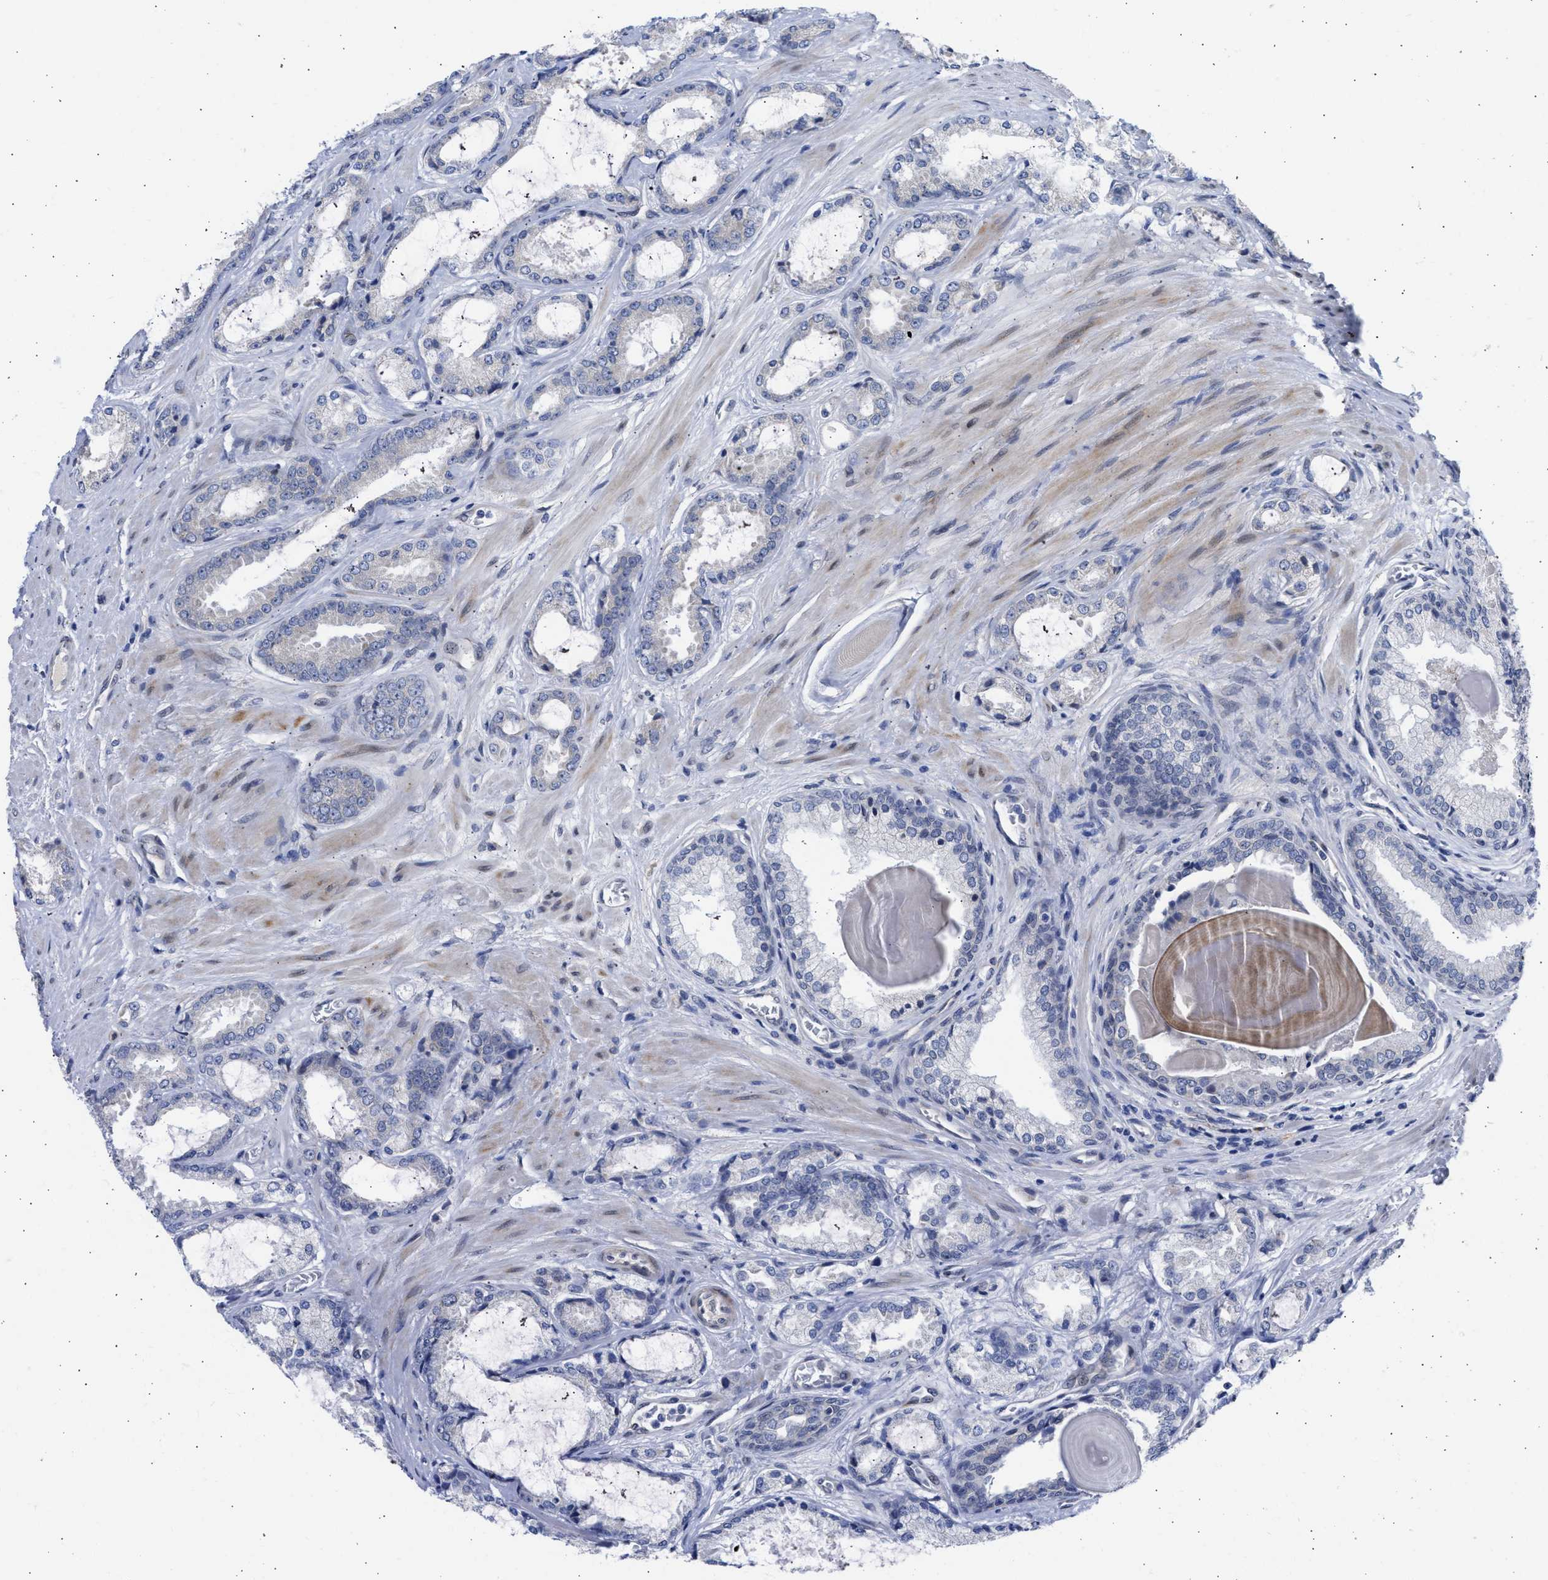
{"staining": {"intensity": "negative", "quantity": "none", "location": "none"}, "tissue": "prostate cancer", "cell_type": "Tumor cells", "image_type": "cancer", "snomed": [{"axis": "morphology", "description": "Adenocarcinoma, High grade"}, {"axis": "topography", "description": "Prostate"}], "caption": "Immunohistochemical staining of human prostate cancer exhibits no significant staining in tumor cells. The staining was performed using DAB (3,3'-diaminobenzidine) to visualize the protein expression in brown, while the nuclei were stained in blue with hematoxylin (Magnification: 20x).", "gene": "NUP35", "patient": {"sex": "male", "age": 65}}